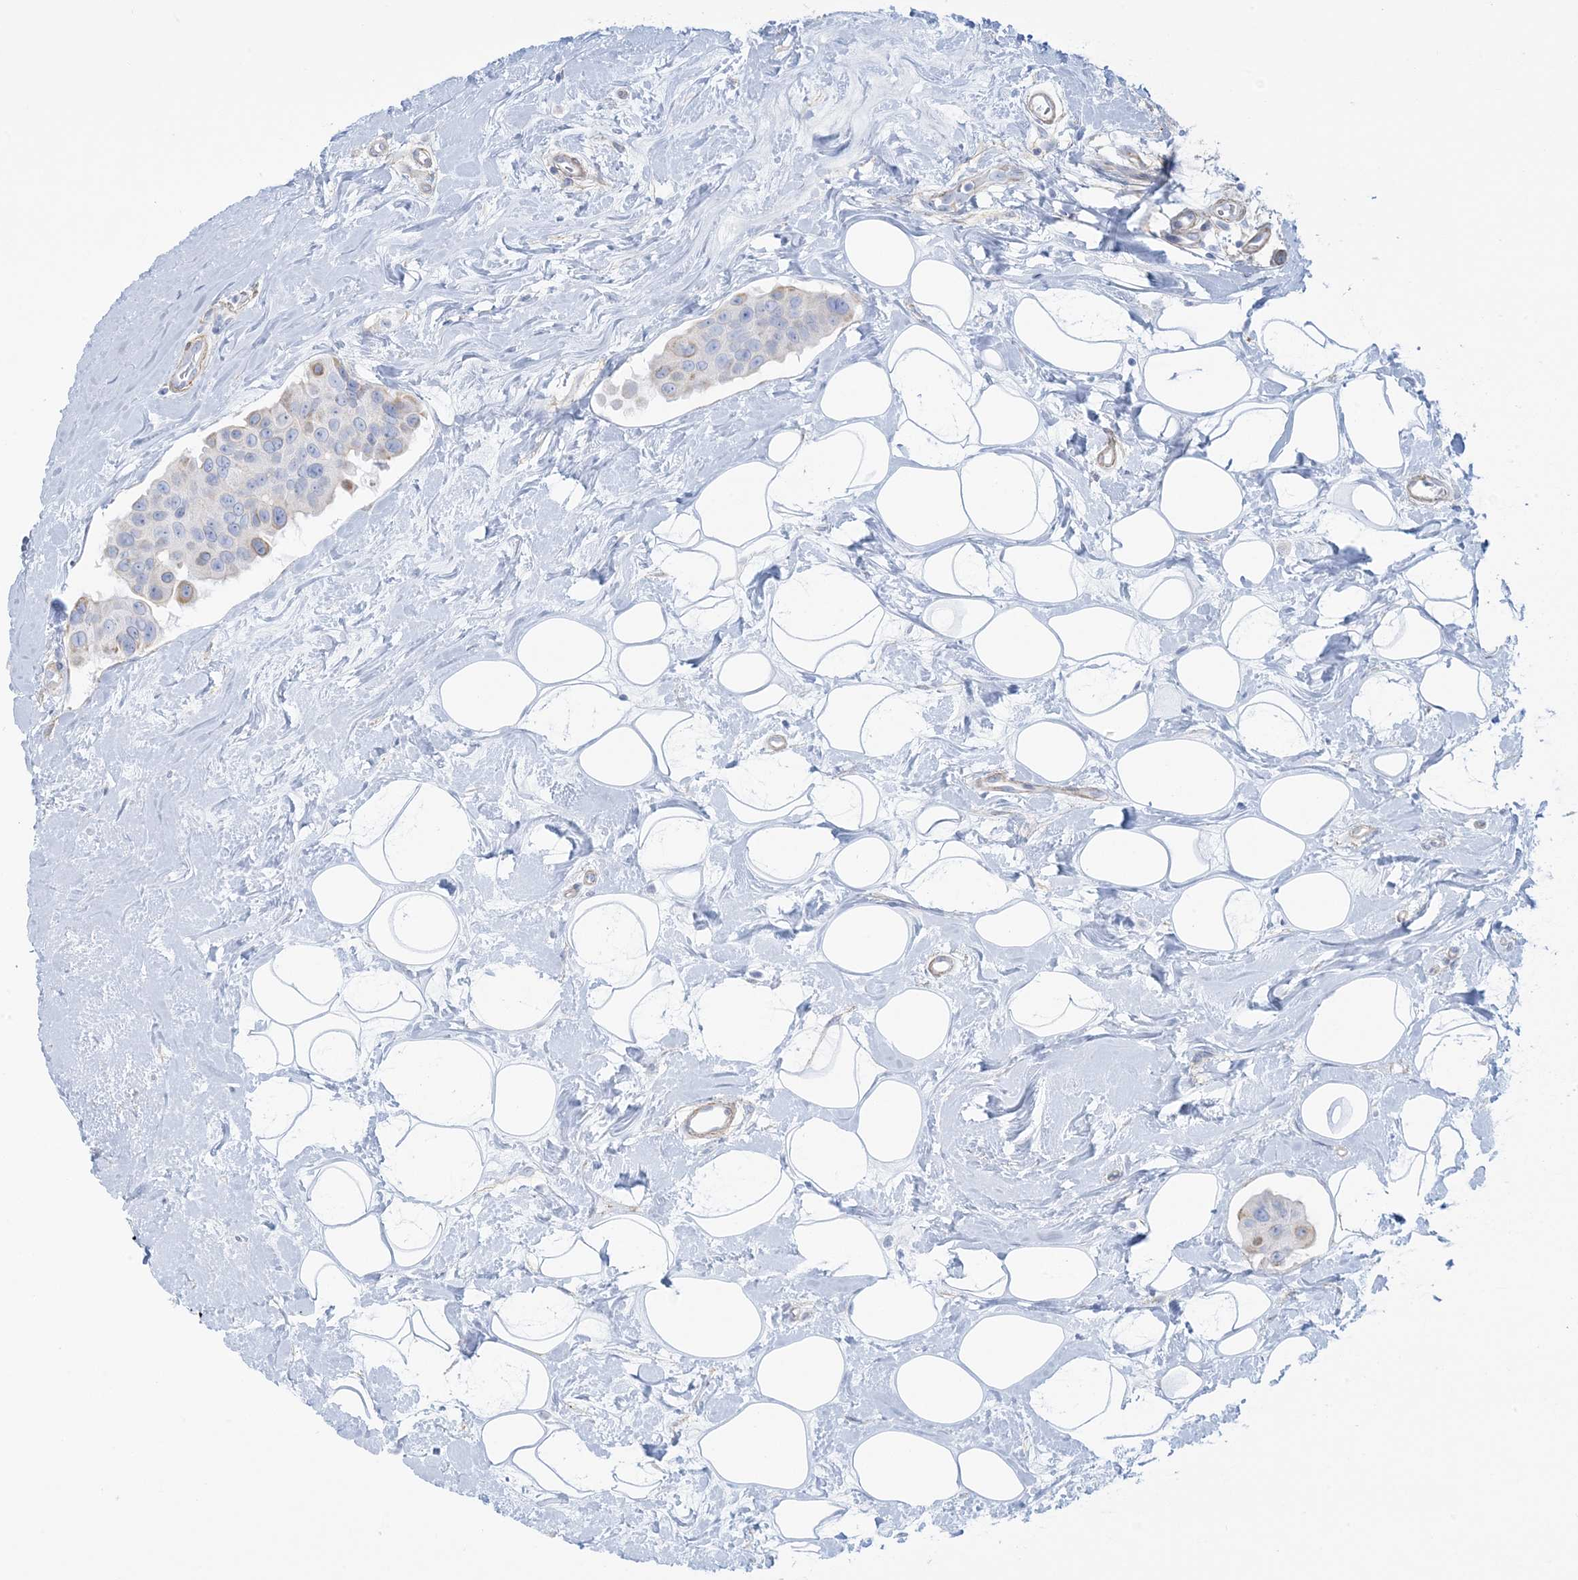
{"staining": {"intensity": "weak", "quantity": "<25%", "location": "cytoplasmic/membranous"}, "tissue": "breast cancer", "cell_type": "Tumor cells", "image_type": "cancer", "snomed": [{"axis": "morphology", "description": "Normal tissue, NOS"}, {"axis": "morphology", "description": "Duct carcinoma"}, {"axis": "topography", "description": "Breast"}], "caption": "Breast invasive ductal carcinoma stained for a protein using immunohistochemistry shows no positivity tumor cells.", "gene": "AGXT", "patient": {"sex": "female", "age": 39}}